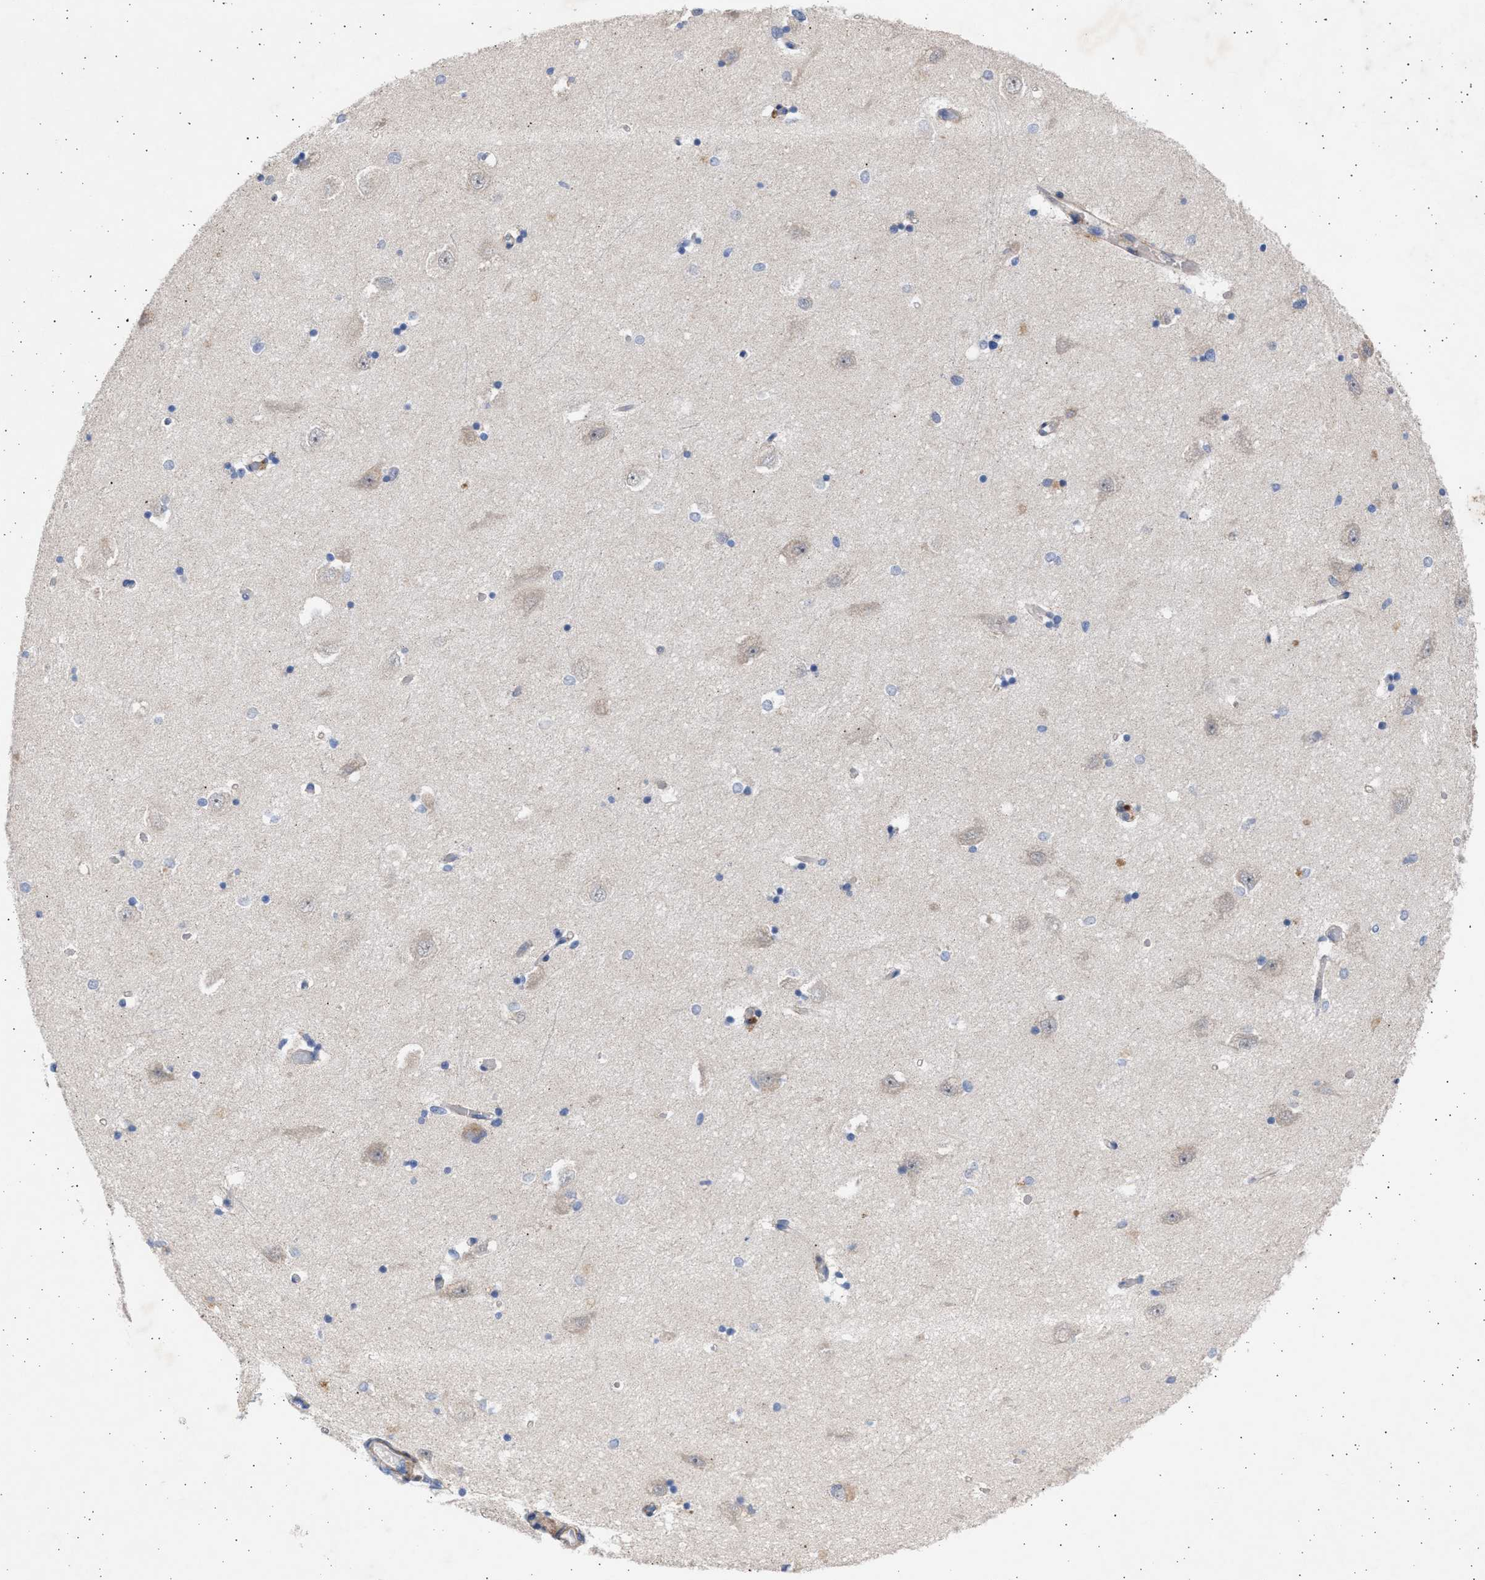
{"staining": {"intensity": "negative", "quantity": "none", "location": "none"}, "tissue": "hippocampus", "cell_type": "Glial cells", "image_type": "normal", "snomed": [{"axis": "morphology", "description": "Normal tissue, NOS"}, {"axis": "topography", "description": "Hippocampus"}], "caption": "High power microscopy histopathology image of an IHC histopathology image of normal hippocampus, revealing no significant staining in glial cells.", "gene": "NBR1", "patient": {"sex": "male", "age": 45}}